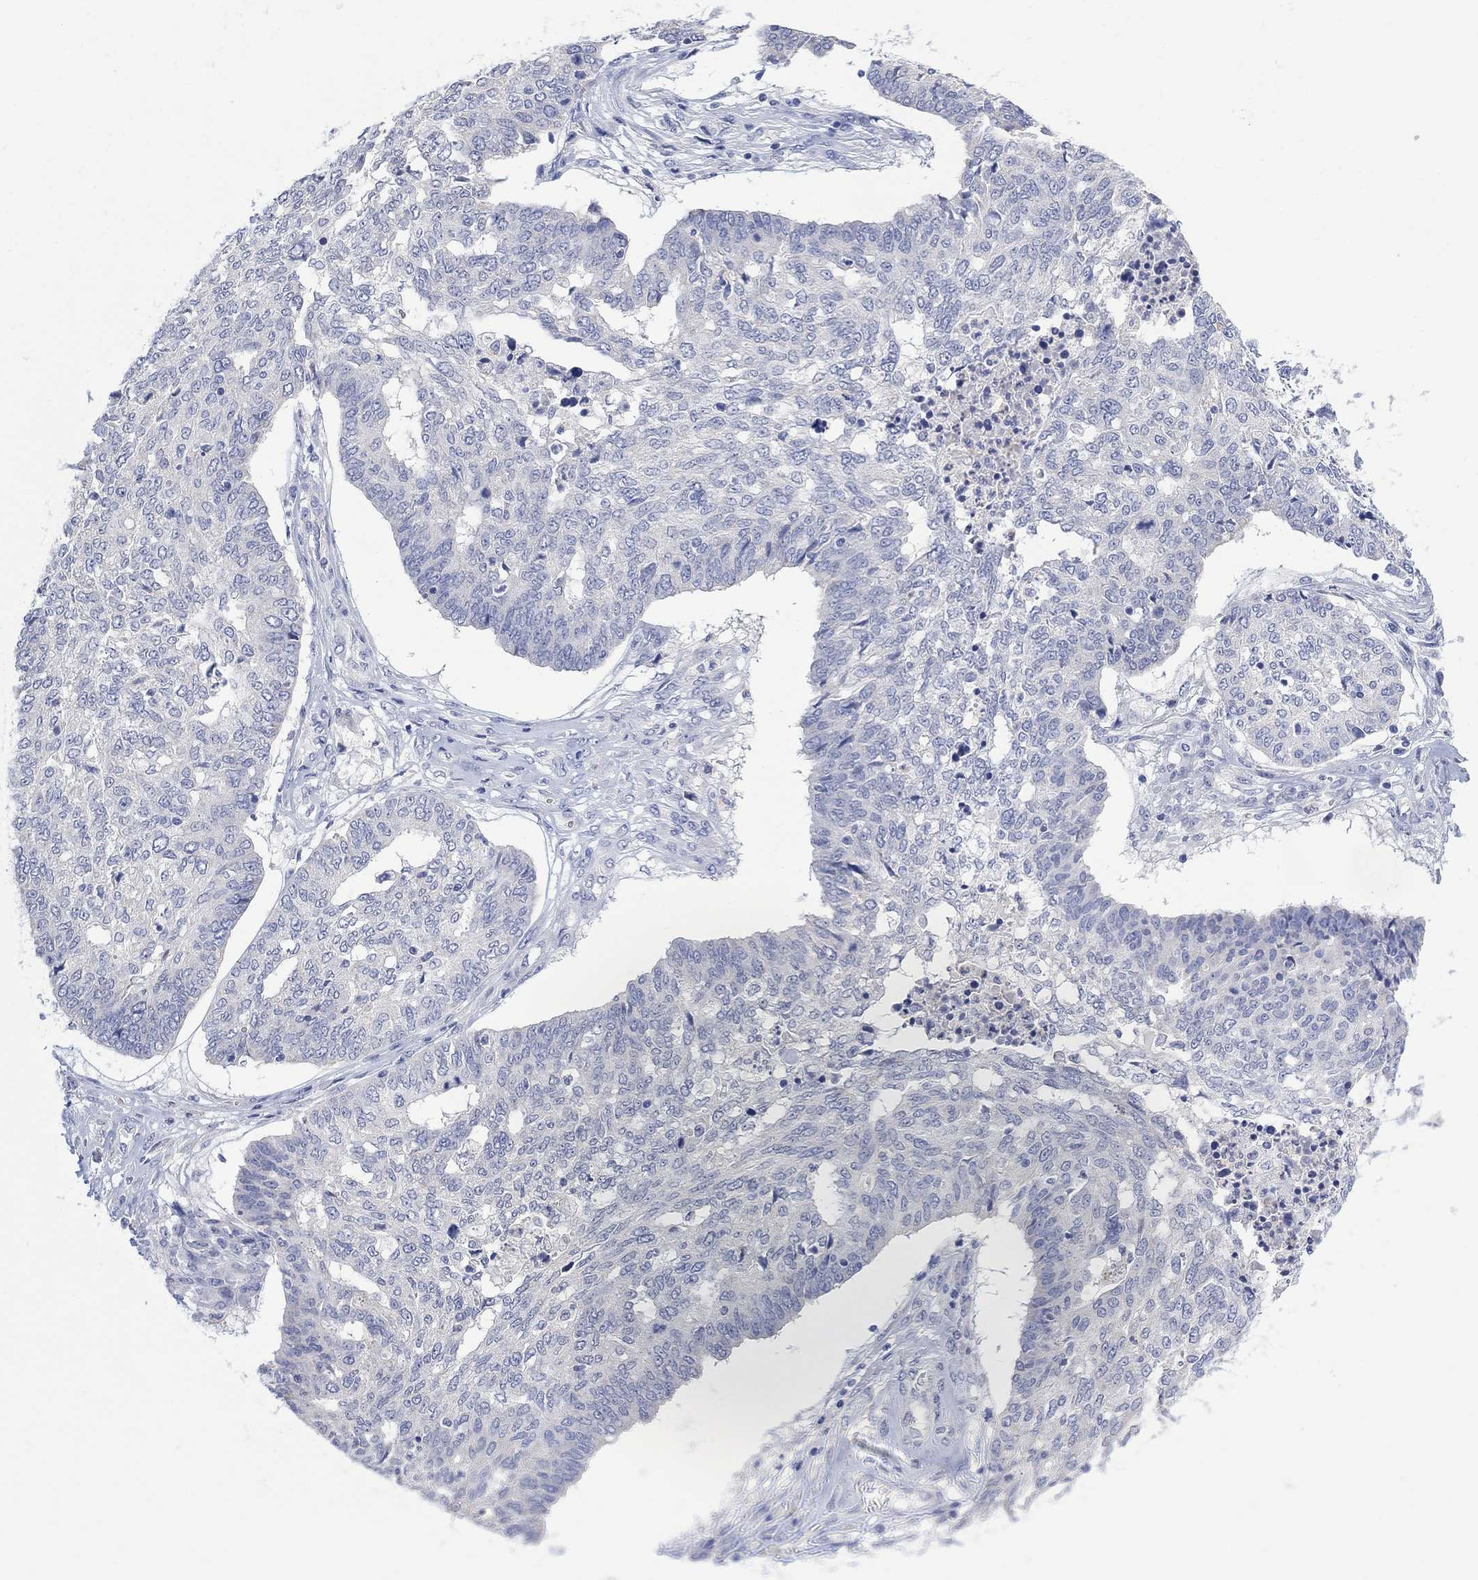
{"staining": {"intensity": "negative", "quantity": "none", "location": "none"}, "tissue": "ovarian cancer", "cell_type": "Tumor cells", "image_type": "cancer", "snomed": [{"axis": "morphology", "description": "Cystadenocarcinoma, serous, NOS"}, {"axis": "topography", "description": "Ovary"}], "caption": "Immunohistochemistry of serous cystadenocarcinoma (ovarian) shows no positivity in tumor cells.", "gene": "FBP2", "patient": {"sex": "female", "age": 67}}